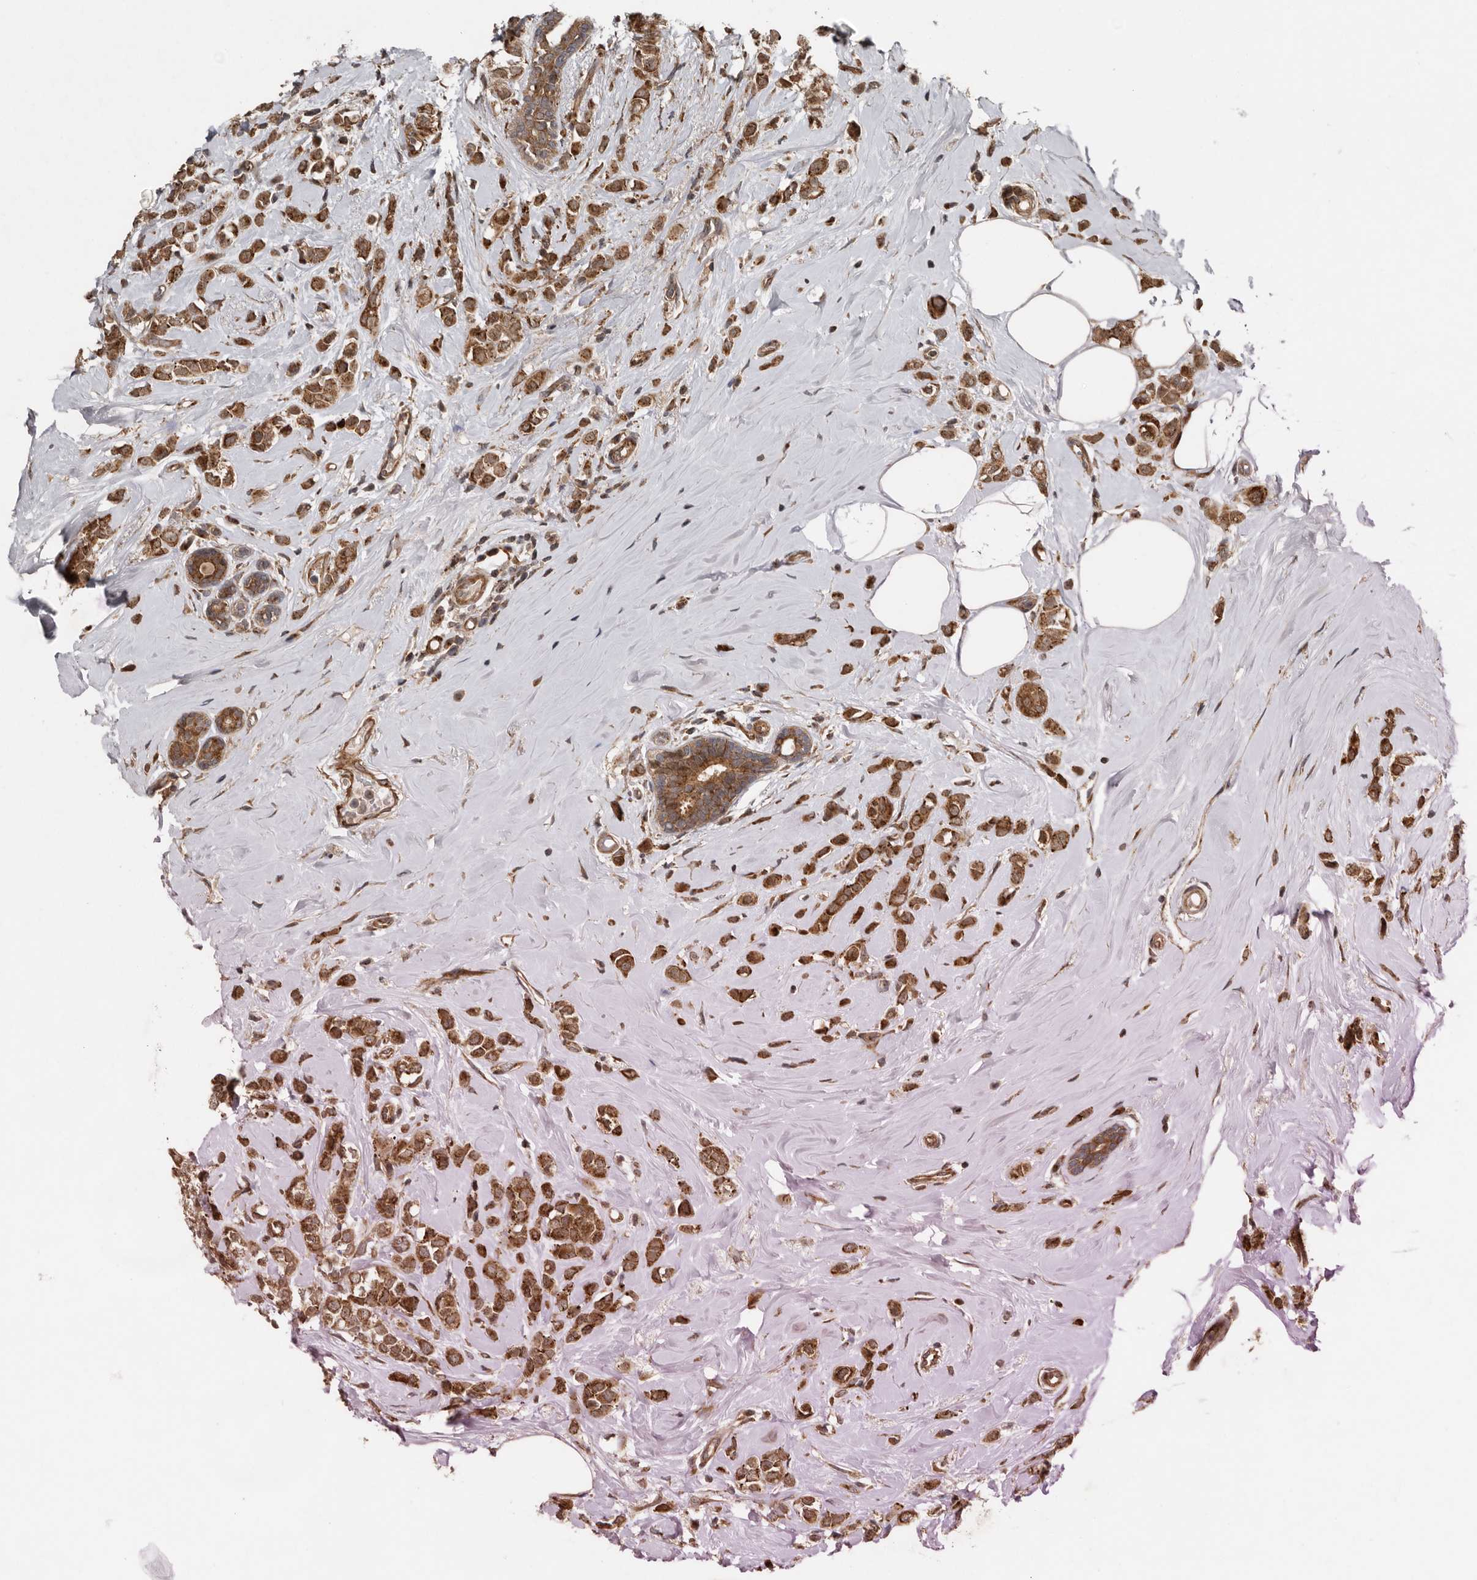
{"staining": {"intensity": "strong", "quantity": ">75%", "location": "cytoplasmic/membranous"}, "tissue": "breast cancer", "cell_type": "Tumor cells", "image_type": "cancer", "snomed": [{"axis": "morphology", "description": "Lobular carcinoma"}, {"axis": "topography", "description": "Breast"}], "caption": "Tumor cells show high levels of strong cytoplasmic/membranous staining in approximately >75% of cells in breast cancer. The protein of interest is stained brown, and the nuclei are stained in blue (DAB IHC with brightfield microscopy, high magnification).", "gene": "CCDC190", "patient": {"sex": "female", "age": 47}}